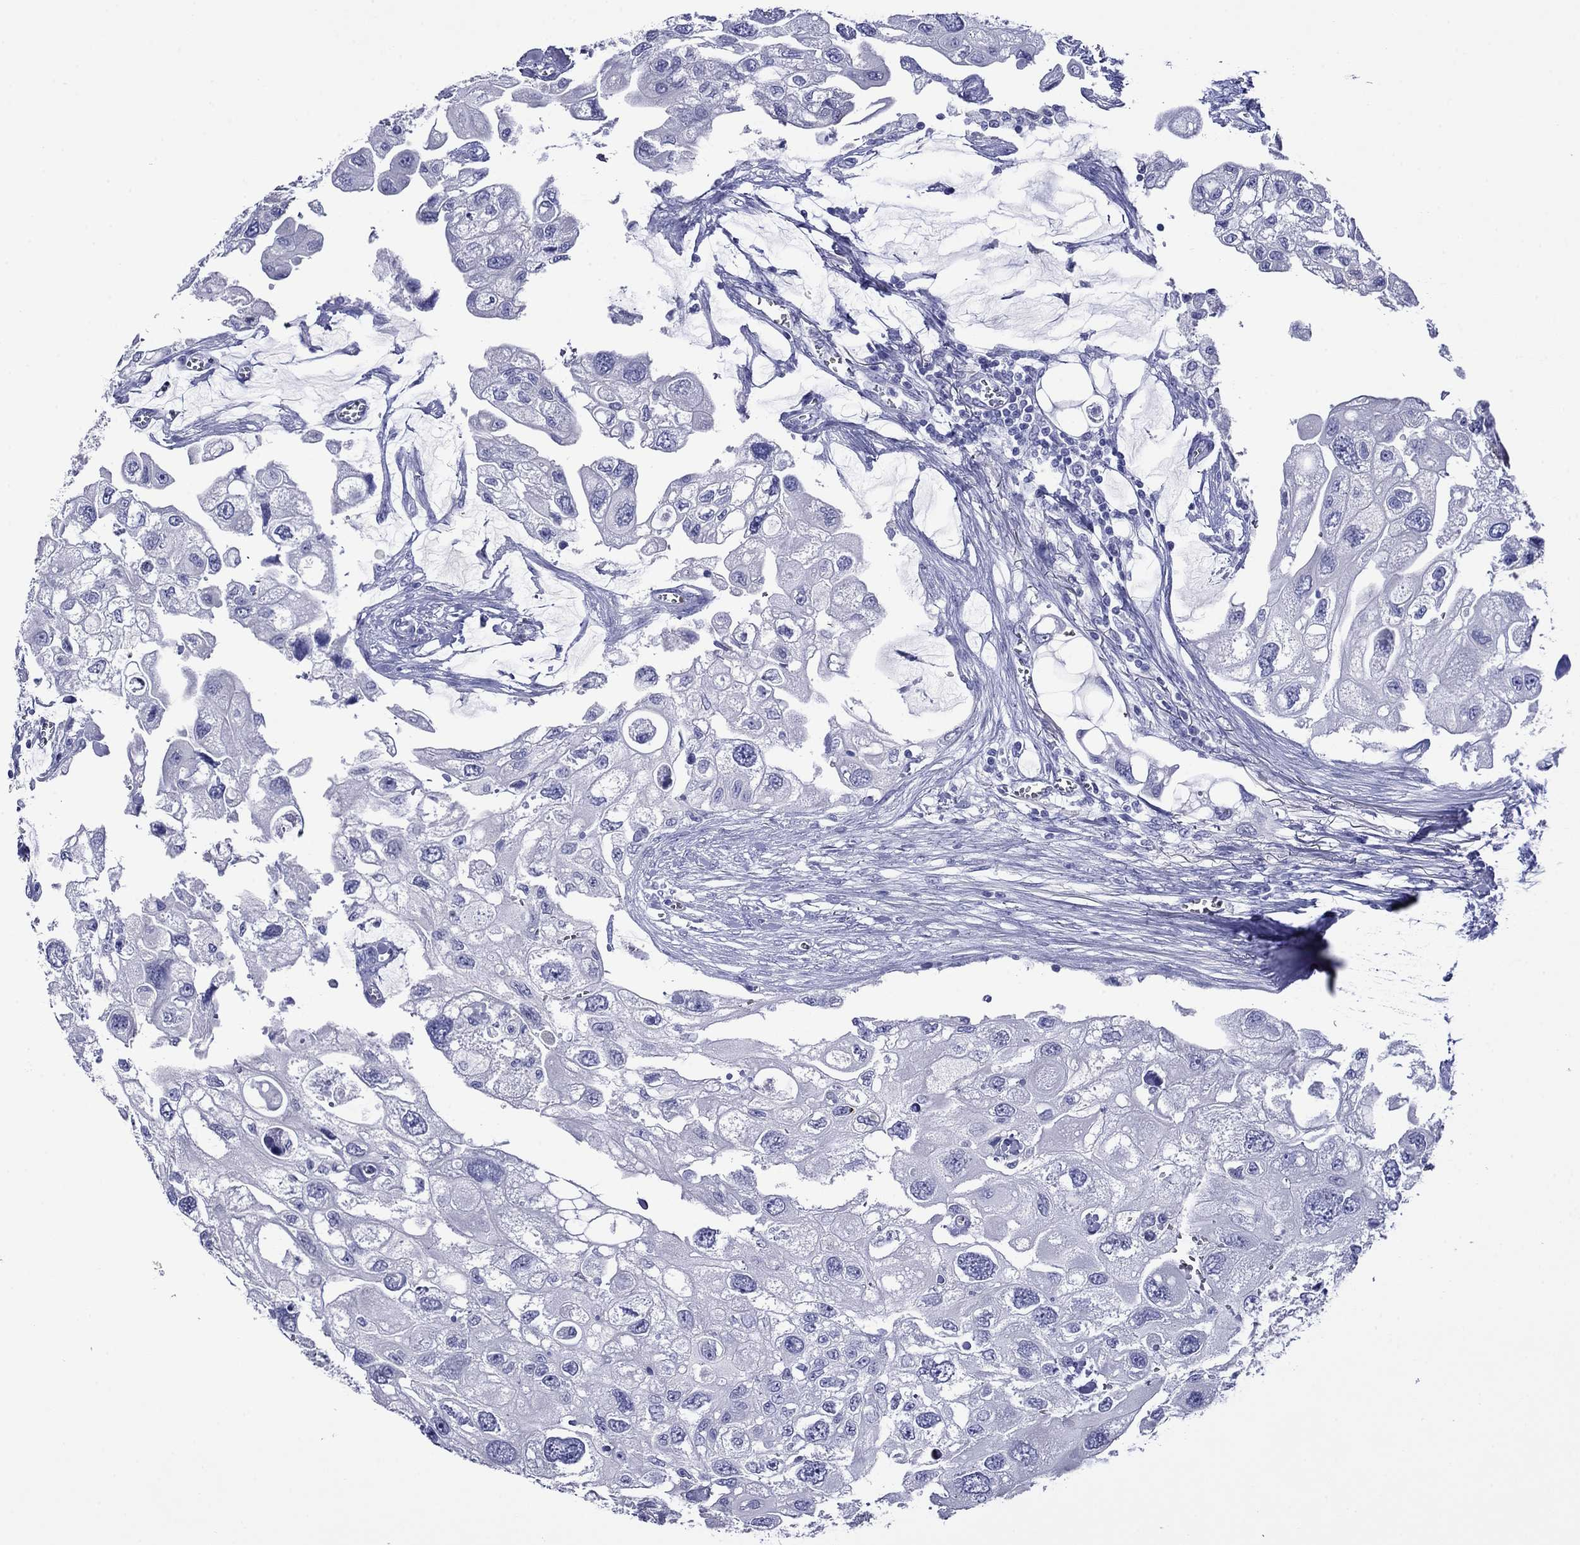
{"staining": {"intensity": "negative", "quantity": "none", "location": "none"}, "tissue": "urothelial cancer", "cell_type": "Tumor cells", "image_type": "cancer", "snomed": [{"axis": "morphology", "description": "Urothelial carcinoma, High grade"}, {"axis": "topography", "description": "Urinary bladder"}], "caption": "Urothelial cancer stained for a protein using immunohistochemistry (IHC) displays no staining tumor cells.", "gene": "ROM1", "patient": {"sex": "male", "age": 59}}